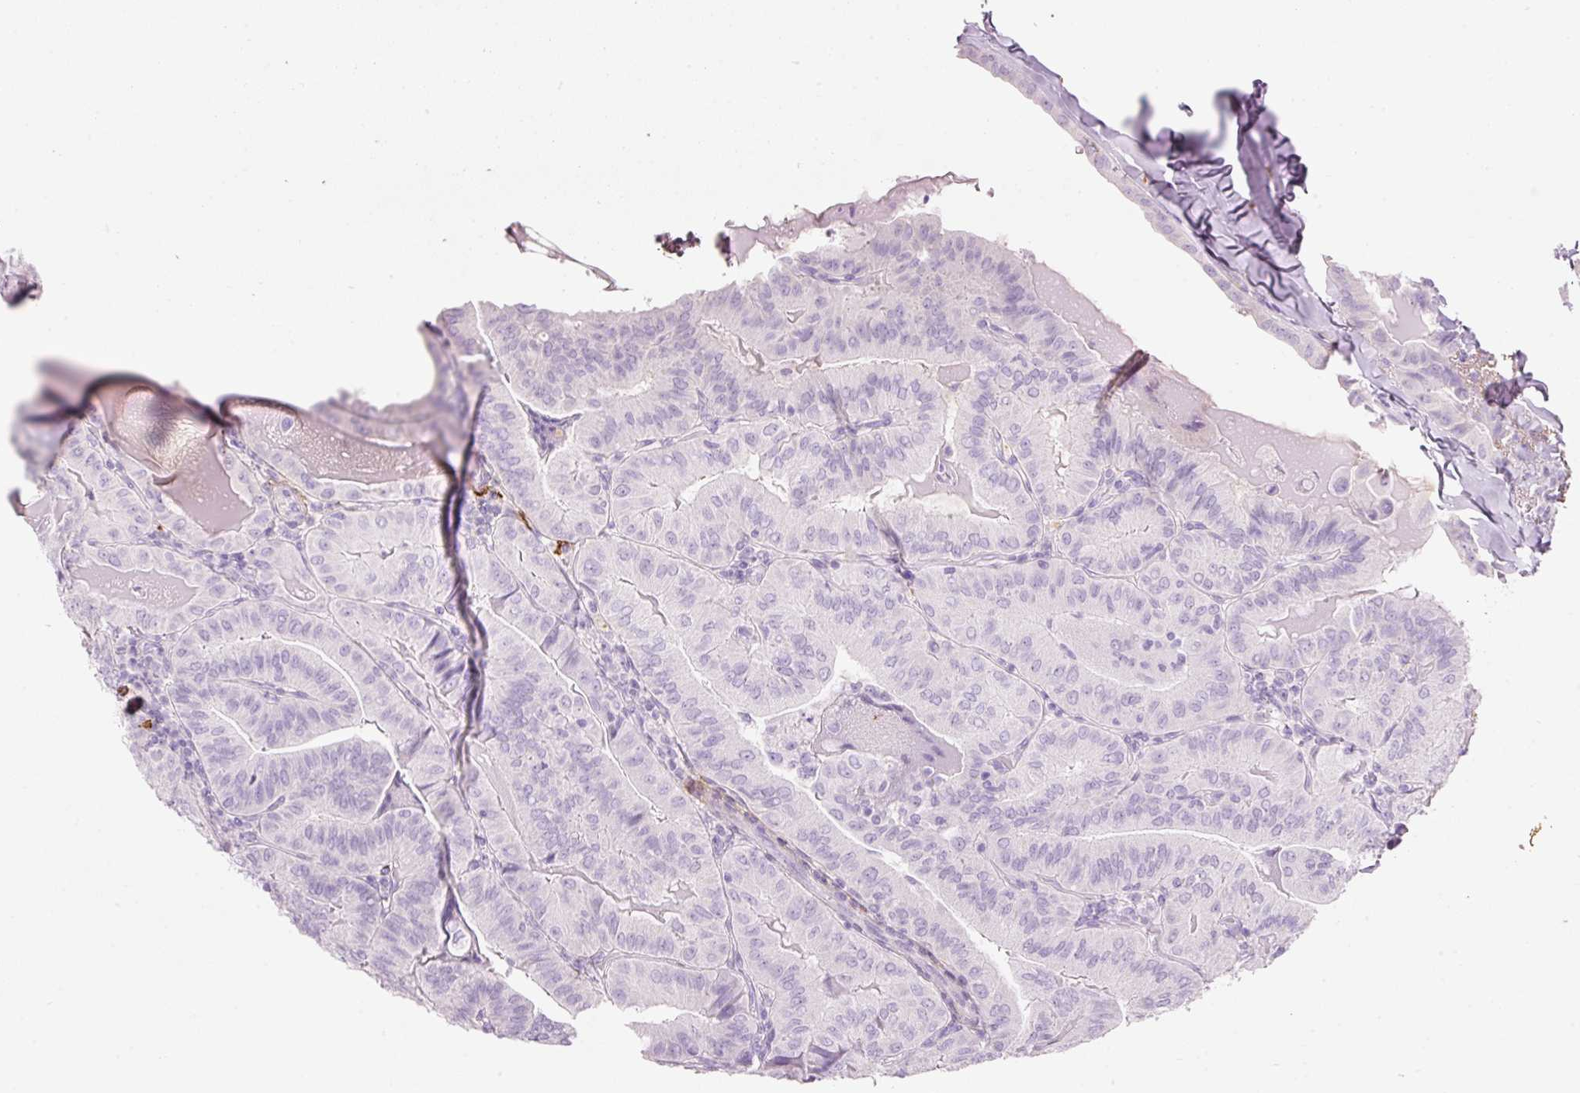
{"staining": {"intensity": "negative", "quantity": "none", "location": "none"}, "tissue": "thyroid cancer", "cell_type": "Tumor cells", "image_type": "cancer", "snomed": [{"axis": "morphology", "description": "Papillary adenocarcinoma, NOS"}, {"axis": "topography", "description": "Thyroid gland"}], "caption": "Immunohistochemistry micrograph of neoplastic tissue: human thyroid cancer (papillary adenocarcinoma) stained with DAB (3,3'-diaminobenzidine) shows no significant protein positivity in tumor cells.", "gene": "MFAP4", "patient": {"sex": "female", "age": 68}}